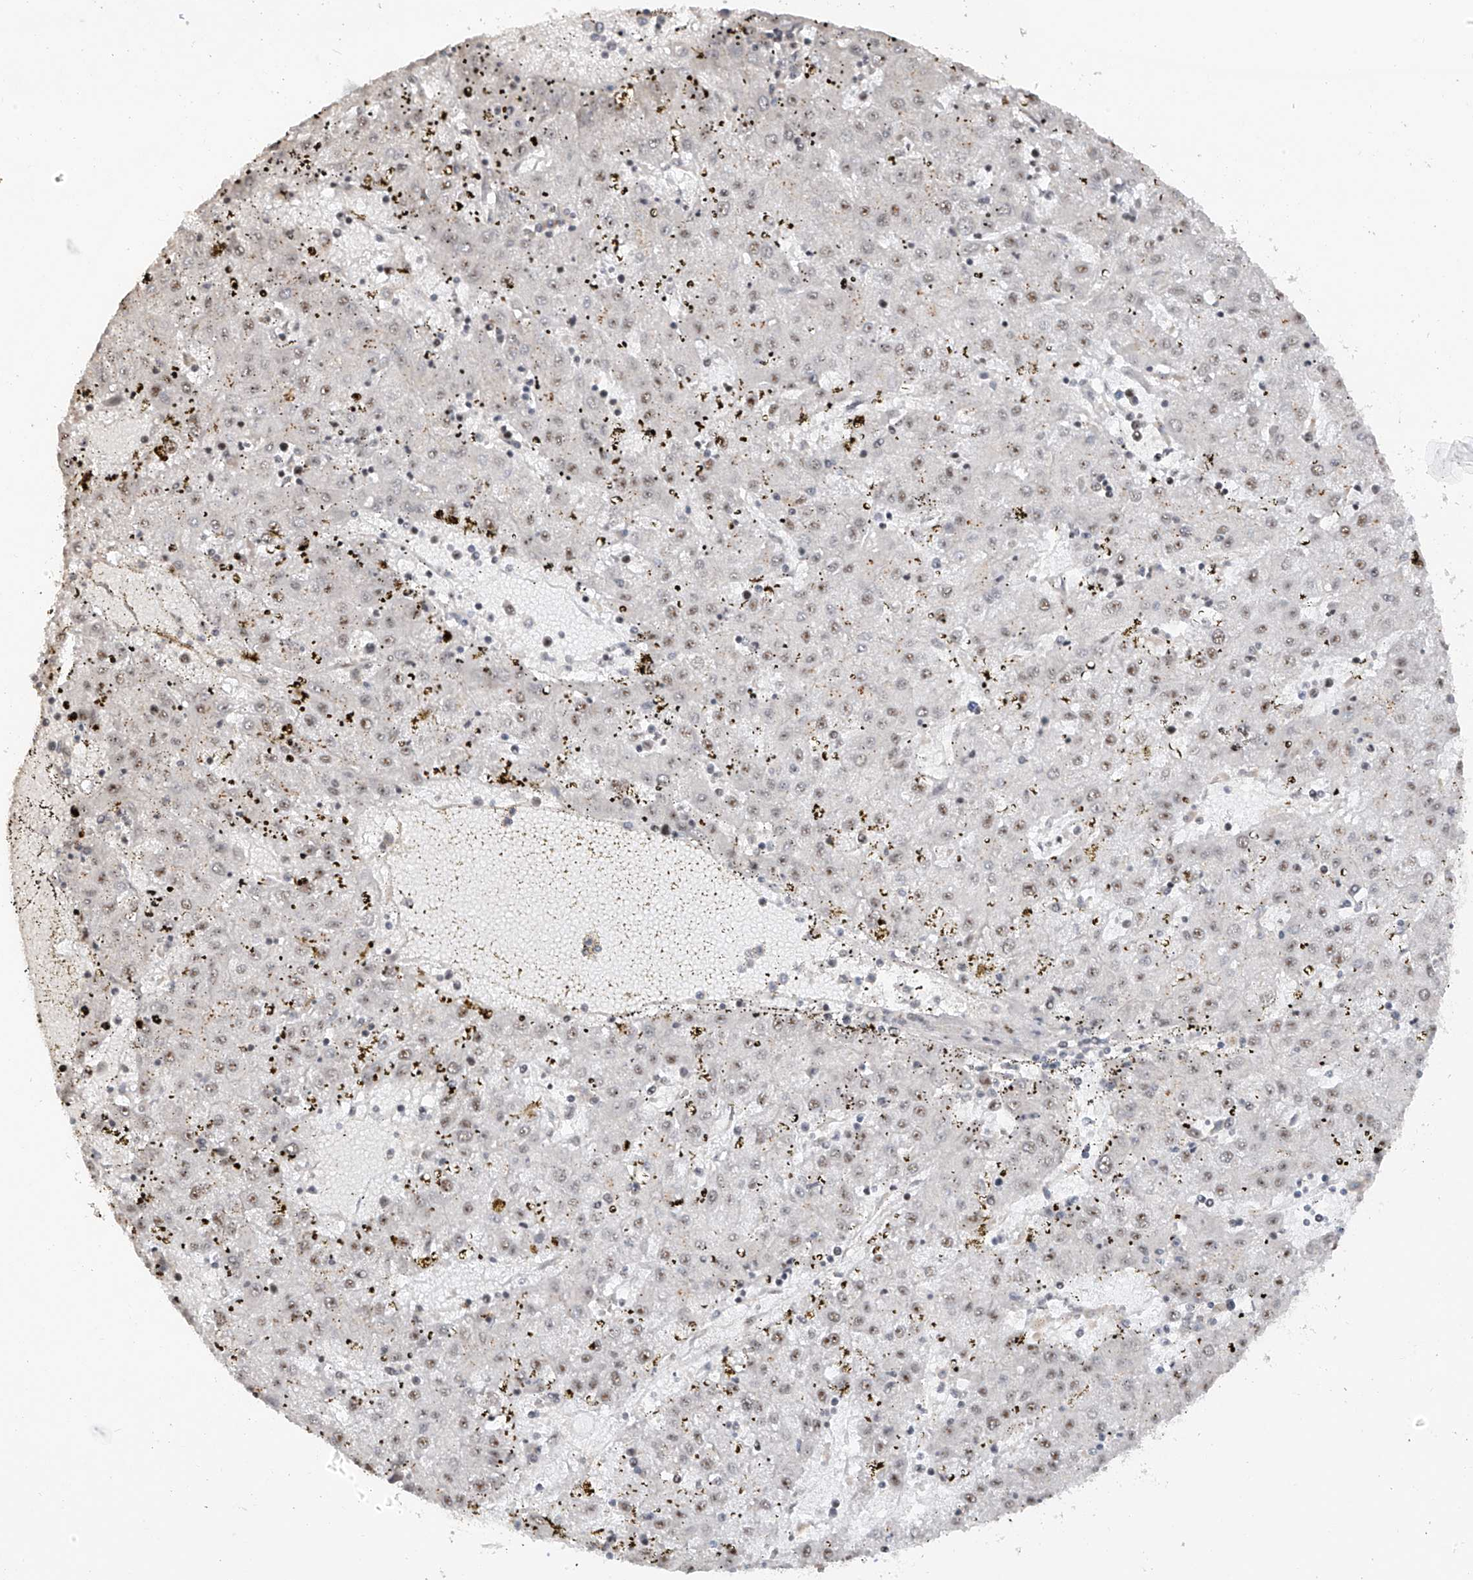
{"staining": {"intensity": "weak", "quantity": "25%-75%", "location": "nuclear"}, "tissue": "liver cancer", "cell_type": "Tumor cells", "image_type": "cancer", "snomed": [{"axis": "morphology", "description": "Carcinoma, Hepatocellular, NOS"}, {"axis": "topography", "description": "Liver"}], "caption": "Immunohistochemical staining of liver cancer (hepatocellular carcinoma) demonstrates weak nuclear protein expression in about 25%-75% of tumor cells.", "gene": "C1orf131", "patient": {"sex": "male", "age": 72}}